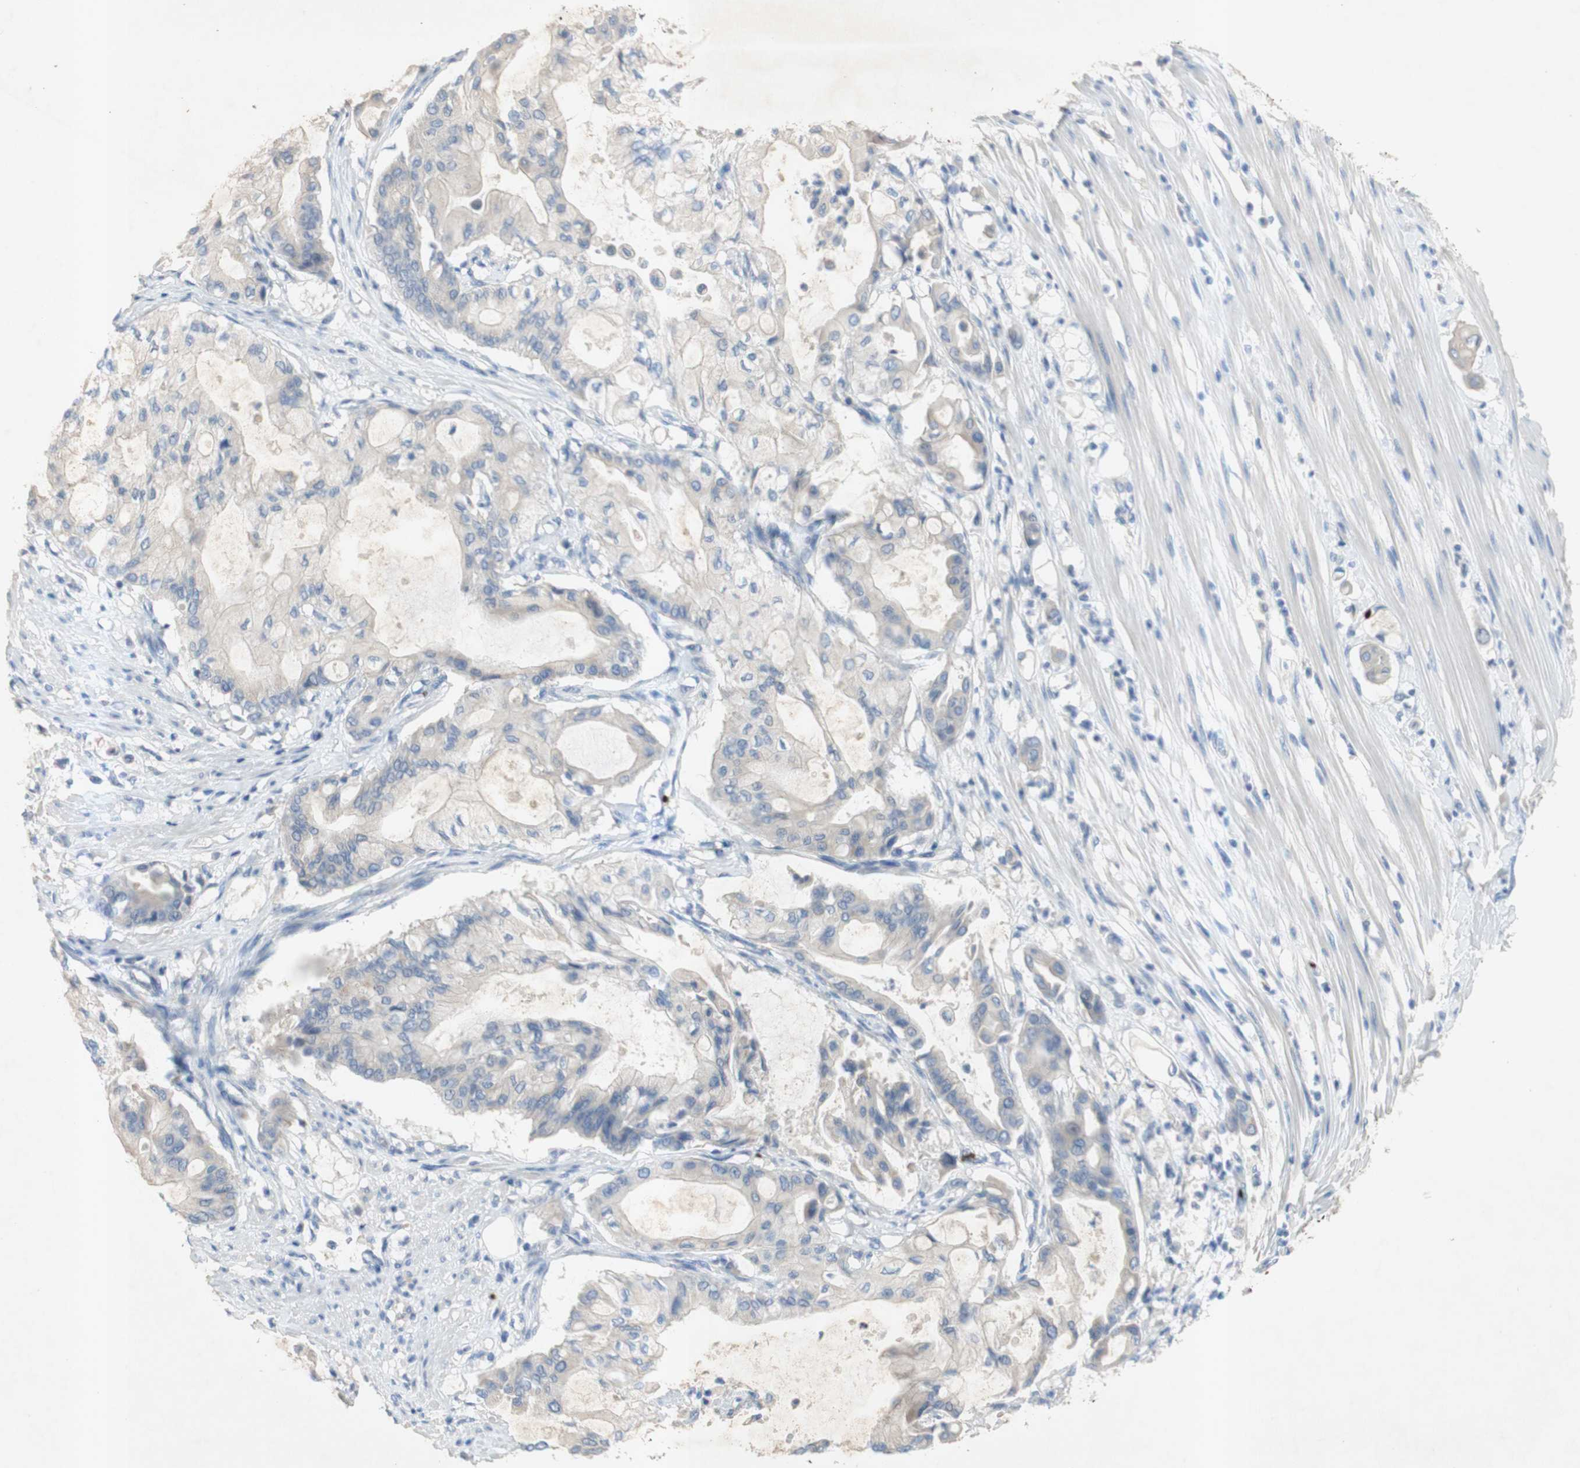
{"staining": {"intensity": "negative", "quantity": "none", "location": "none"}, "tissue": "pancreatic cancer", "cell_type": "Tumor cells", "image_type": "cancer", "snomed": [{"axis": "morphology", "description": "Adenocarcinoma, NOS"}, {"axis": "morphology", "description": "Adenocarcinoma, metastatic, NOS"}, {"axis": "topography", "description": "Lymph node"}, {"axis": "topography", "description": "Pancreas"}, {"axis": "topography", "description": "Duodenum"}], "caption": "A photomicrograph of pancreatic cancer (metastatic adenocarcinoma) stained for a protein displays no brown staining in tumor cells. (Brightfield microscopy of DAB immunohistochemistry (IHC) at high magnification).", "gene": "EPO", "patient": {"sex": "female", "age": 64}}